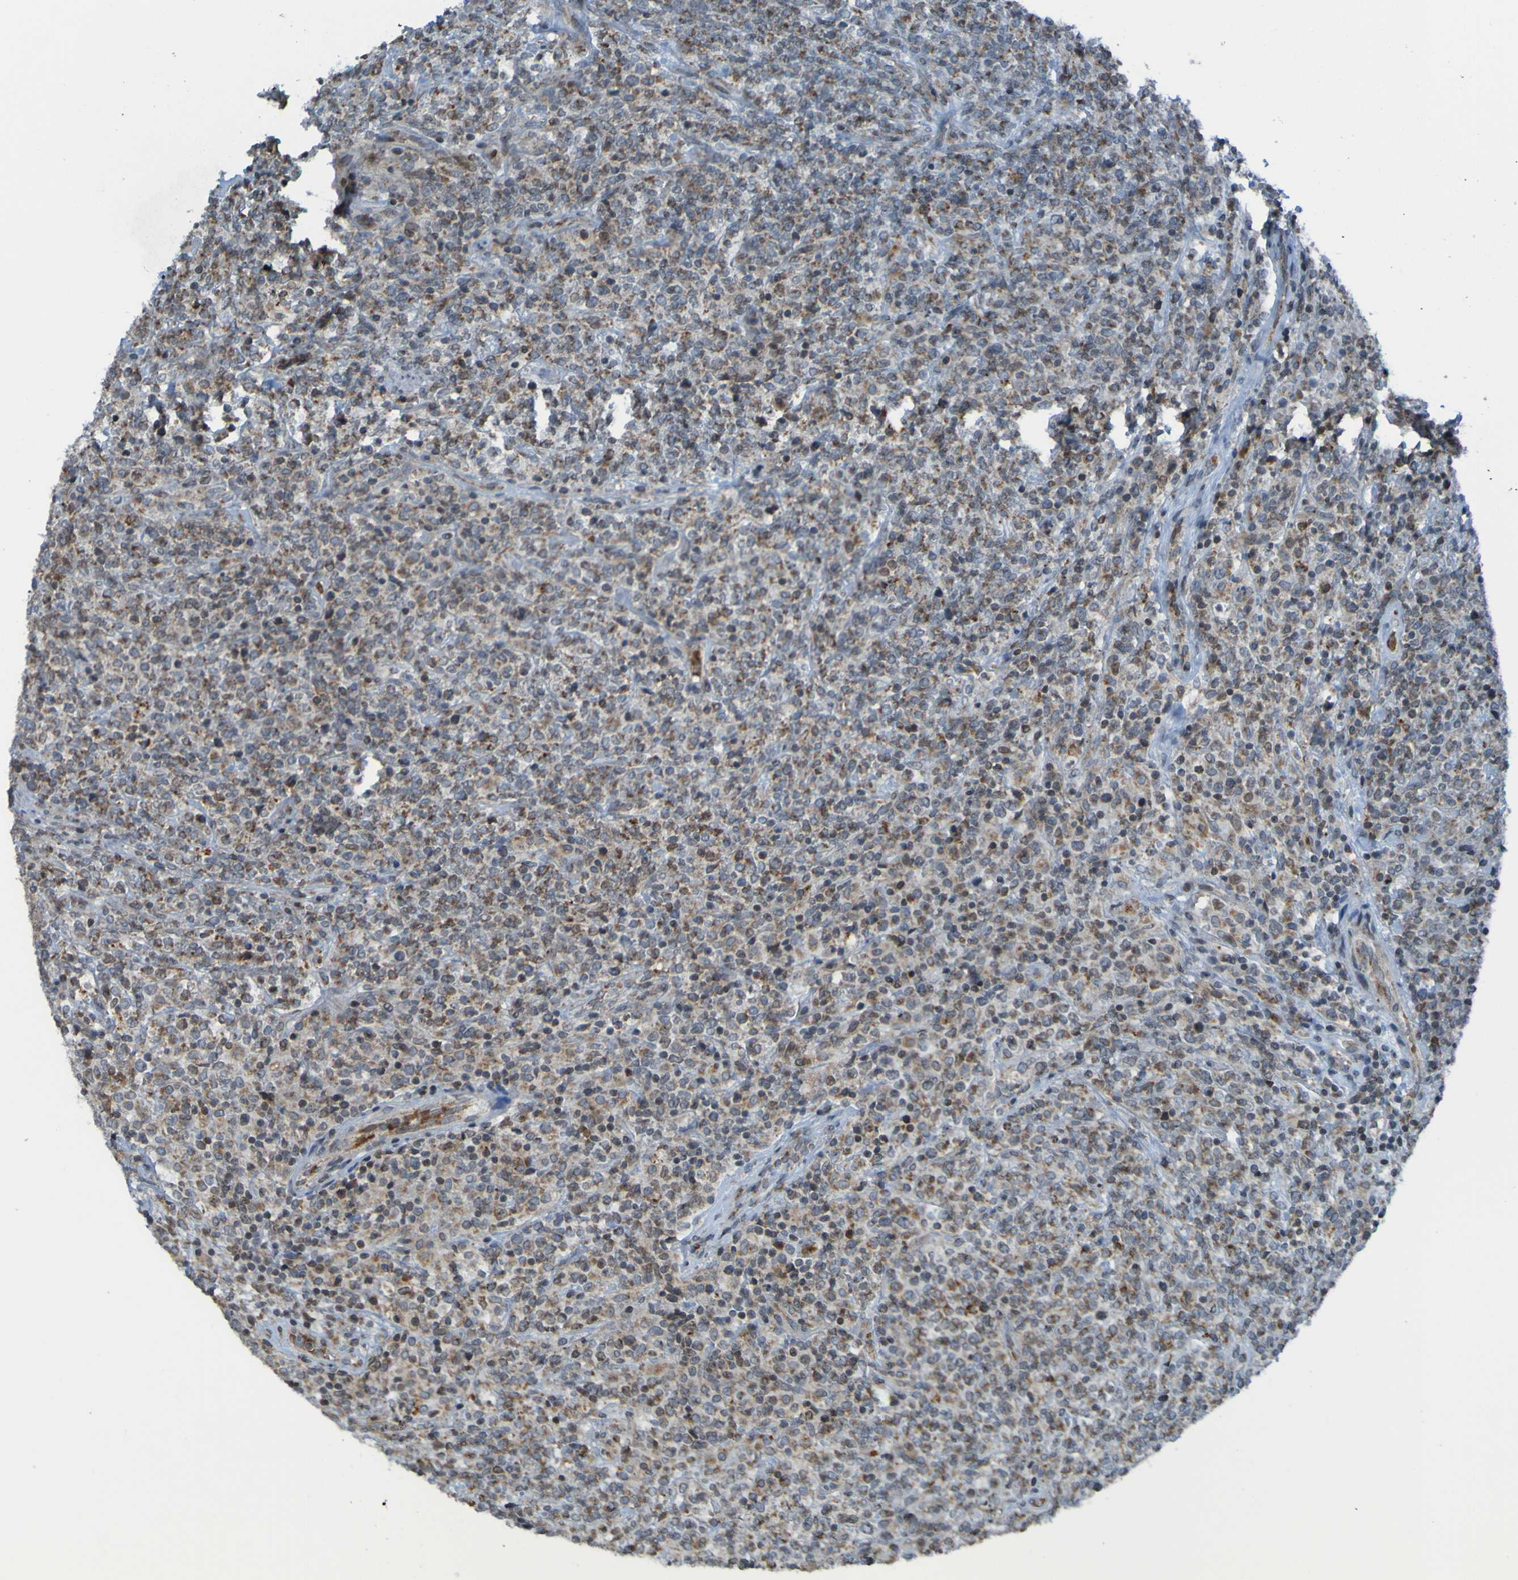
{"staining": {"intensity": "moderate", "quantity": "<25%", "location": "cytoplasmic/membranous"}, "tissue": "lymphoma", "cell_type": "Tumor cells", "image_type": "cancer", "snomed": [{"axis": "morphology", "description": "Malignant lymphoma, non-Hodgkin's type, High grade"}, {"axis": "topography", "description": "Soft tissue"}], "caption": "This is an image of immunohistochemistry staining of lymphoma, which shows moderate staining in the cytoplasmic/membranous of tumor cells.", "gene": "UNG", "patient": {"sex": "male", "age": 18}}